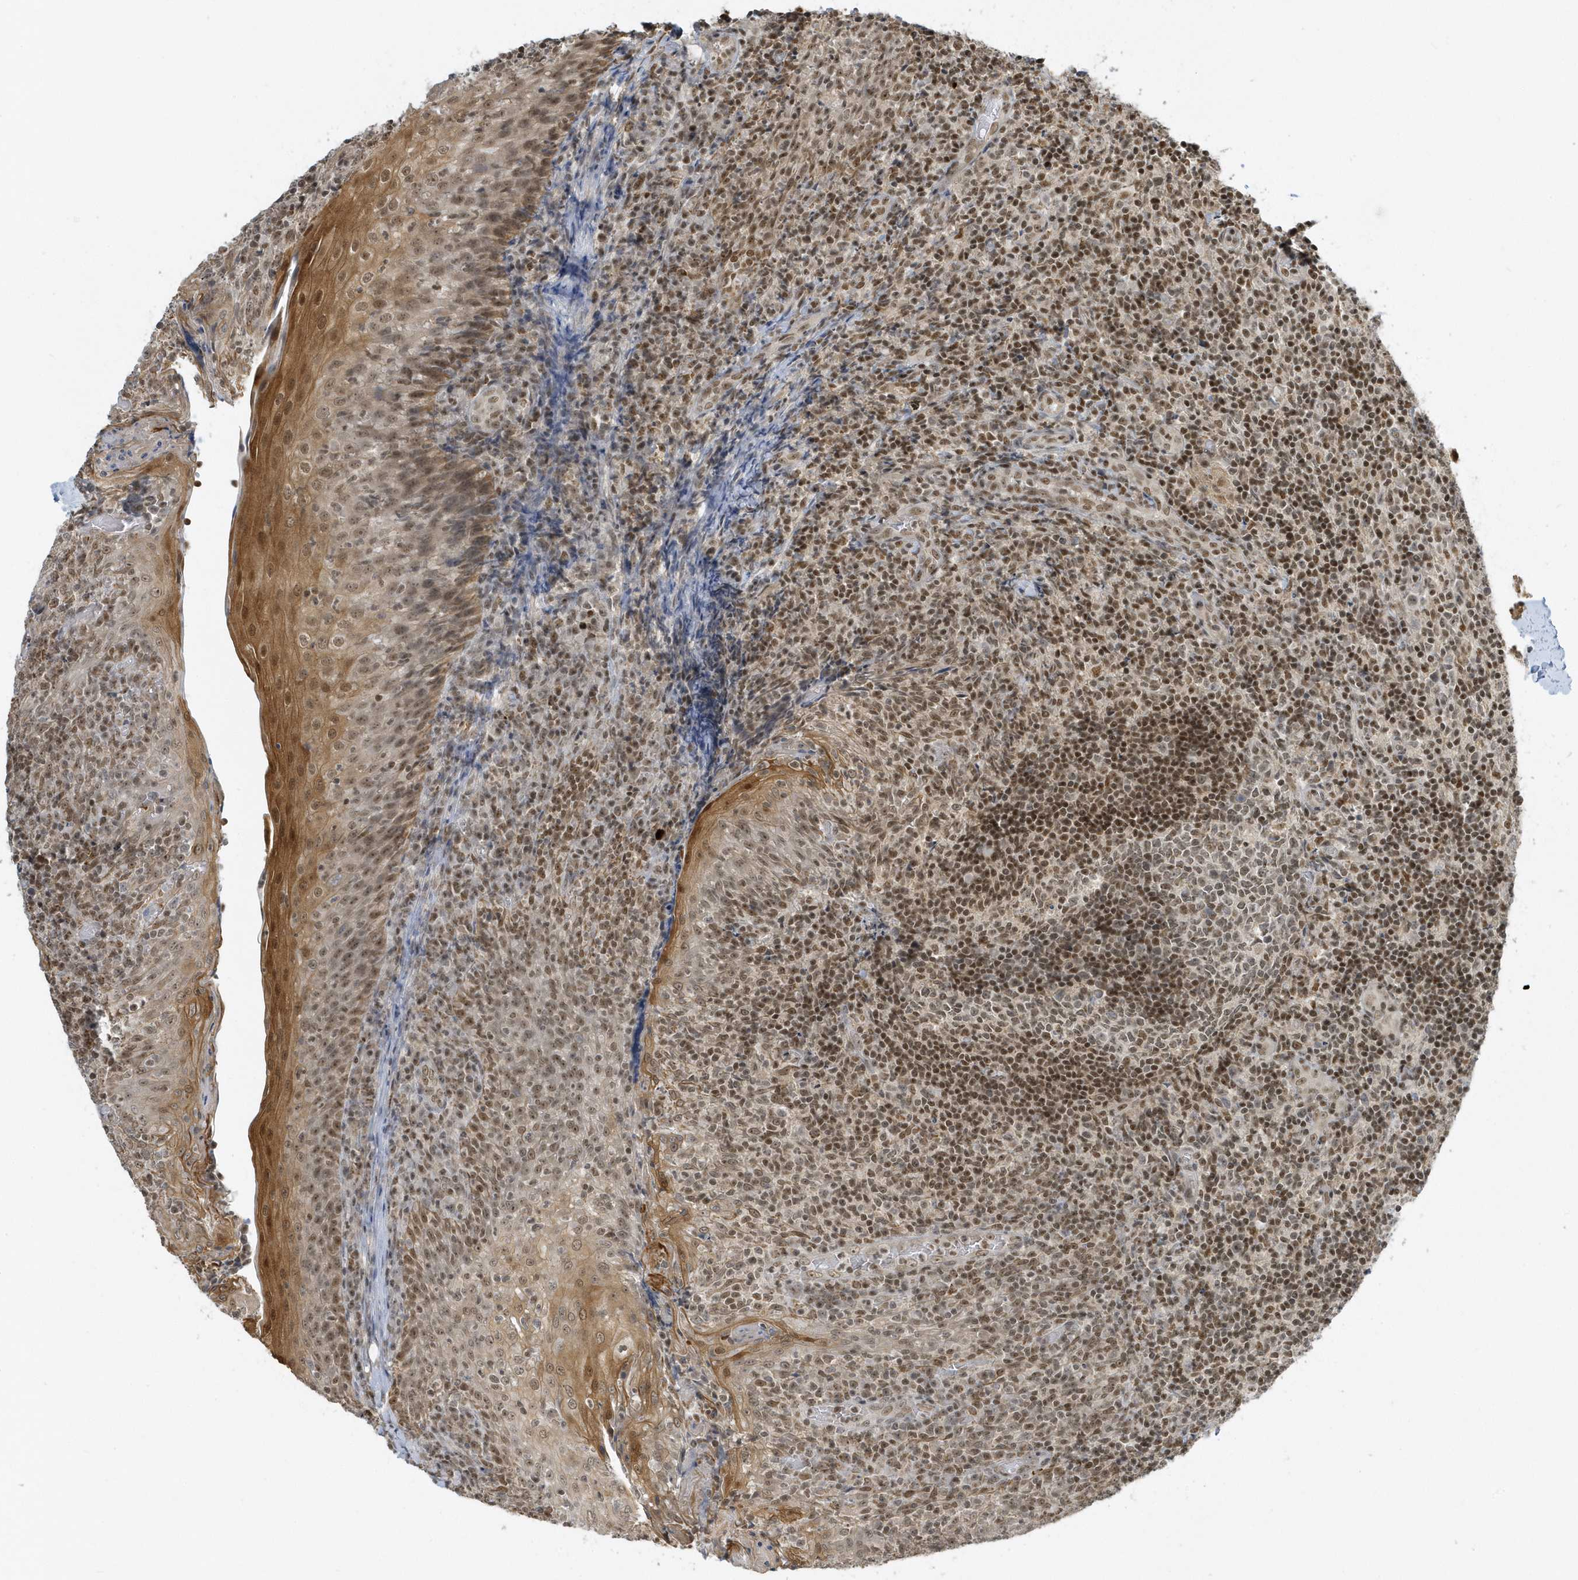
{"staining": {"intensity": "weak", "quantity": ">75%", "location": "nuclear"}, "tissue": "tonsil", "cell_type": "Germinal center cells", "image_type": "normal", "snomed": [{"axis": "morphology", "description": "Normal tissue, NOS"}, {"axis": "topography", "description": "Tonsil"}], "caption": "IHC of normal human tonsil exhibits low levels of weak nuclear staining in about >75% of germinal center cells.", "gene": "ZNF740", "patient": {"sex": "female", "age": 19}}